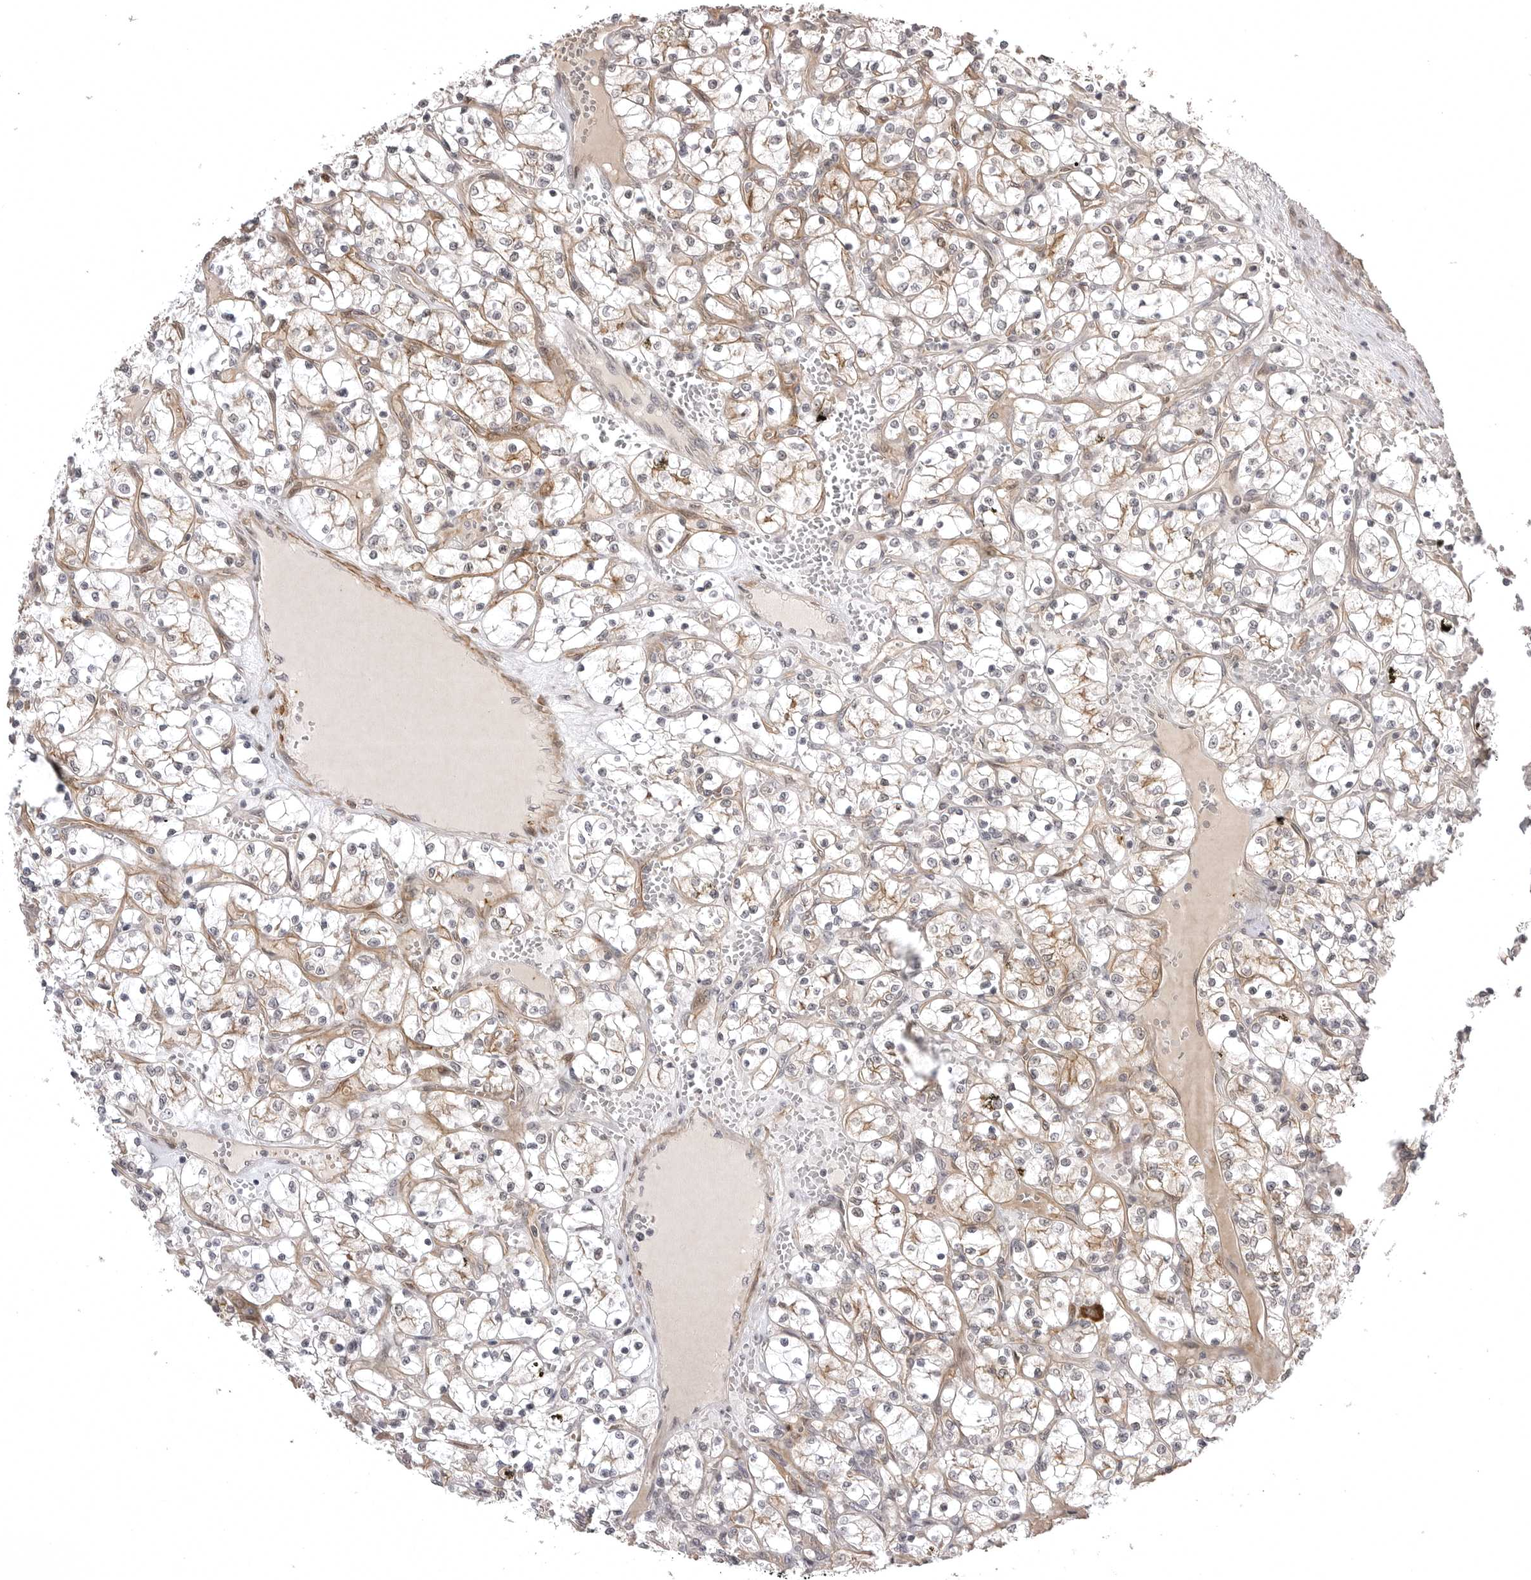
{"staining": {"intensity": "moderate", "quantity": "<25%", "location": "cytoplasmic/membranous"}, "tissue": "renal cancer", "cell_type": "Tumor cells", "image_type": "cancer", "snomed": [{"axis": "morphology", "description": "Adenocarcinoma, NOS"}, {"axis": "topography", "description": "Kidney"}], "caption": "Renal adenocarcinoma was stained to show a protein in brown. There is low levels of moderate cytoplasmic/membranous staining in approximately <25% of tumor cells.", "gene": "SORBS1", "patient": {"sex": "female", "age": 69}}